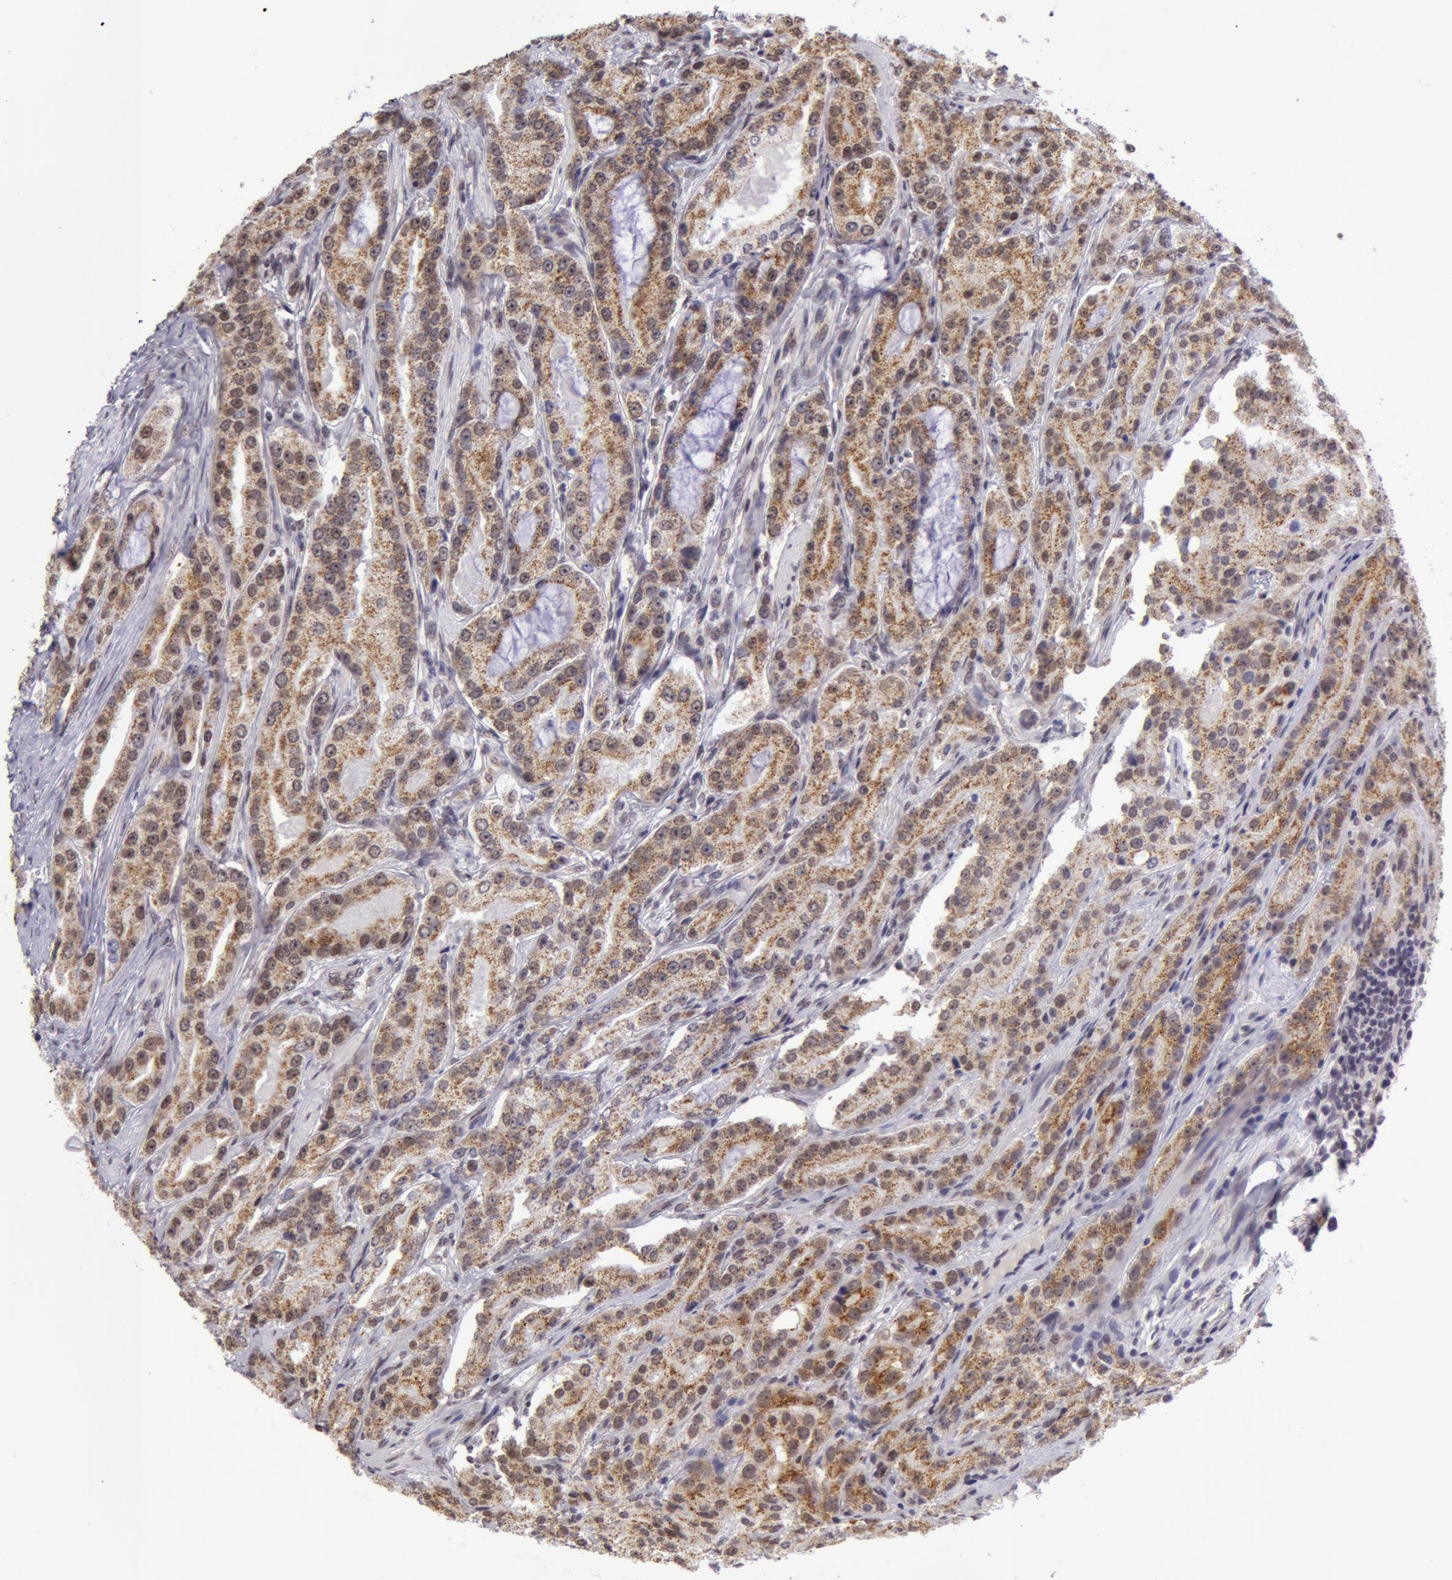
{"staining": {"intensity": "moderate", "quantity": ">75%", "location": "cytoplasmic/membranous"}, "tissue": "prostate cancer", "cell_type": "Tumor cells", "image_type": "cancer", "snomed": [{"axis": "morphology", "description": "Adenocarcinoma, Medium grade"}, {"axis": "topography", "description": "Prostate"}], "caption": "Moderate cytoplasmic/membranous positivity is seen in approximately >75% of tumor cells in prostate cancer (adenocarcinoma (medium-grade)).", "gene": "VRTN", "patient": {"sex": "male", "age": 72}}